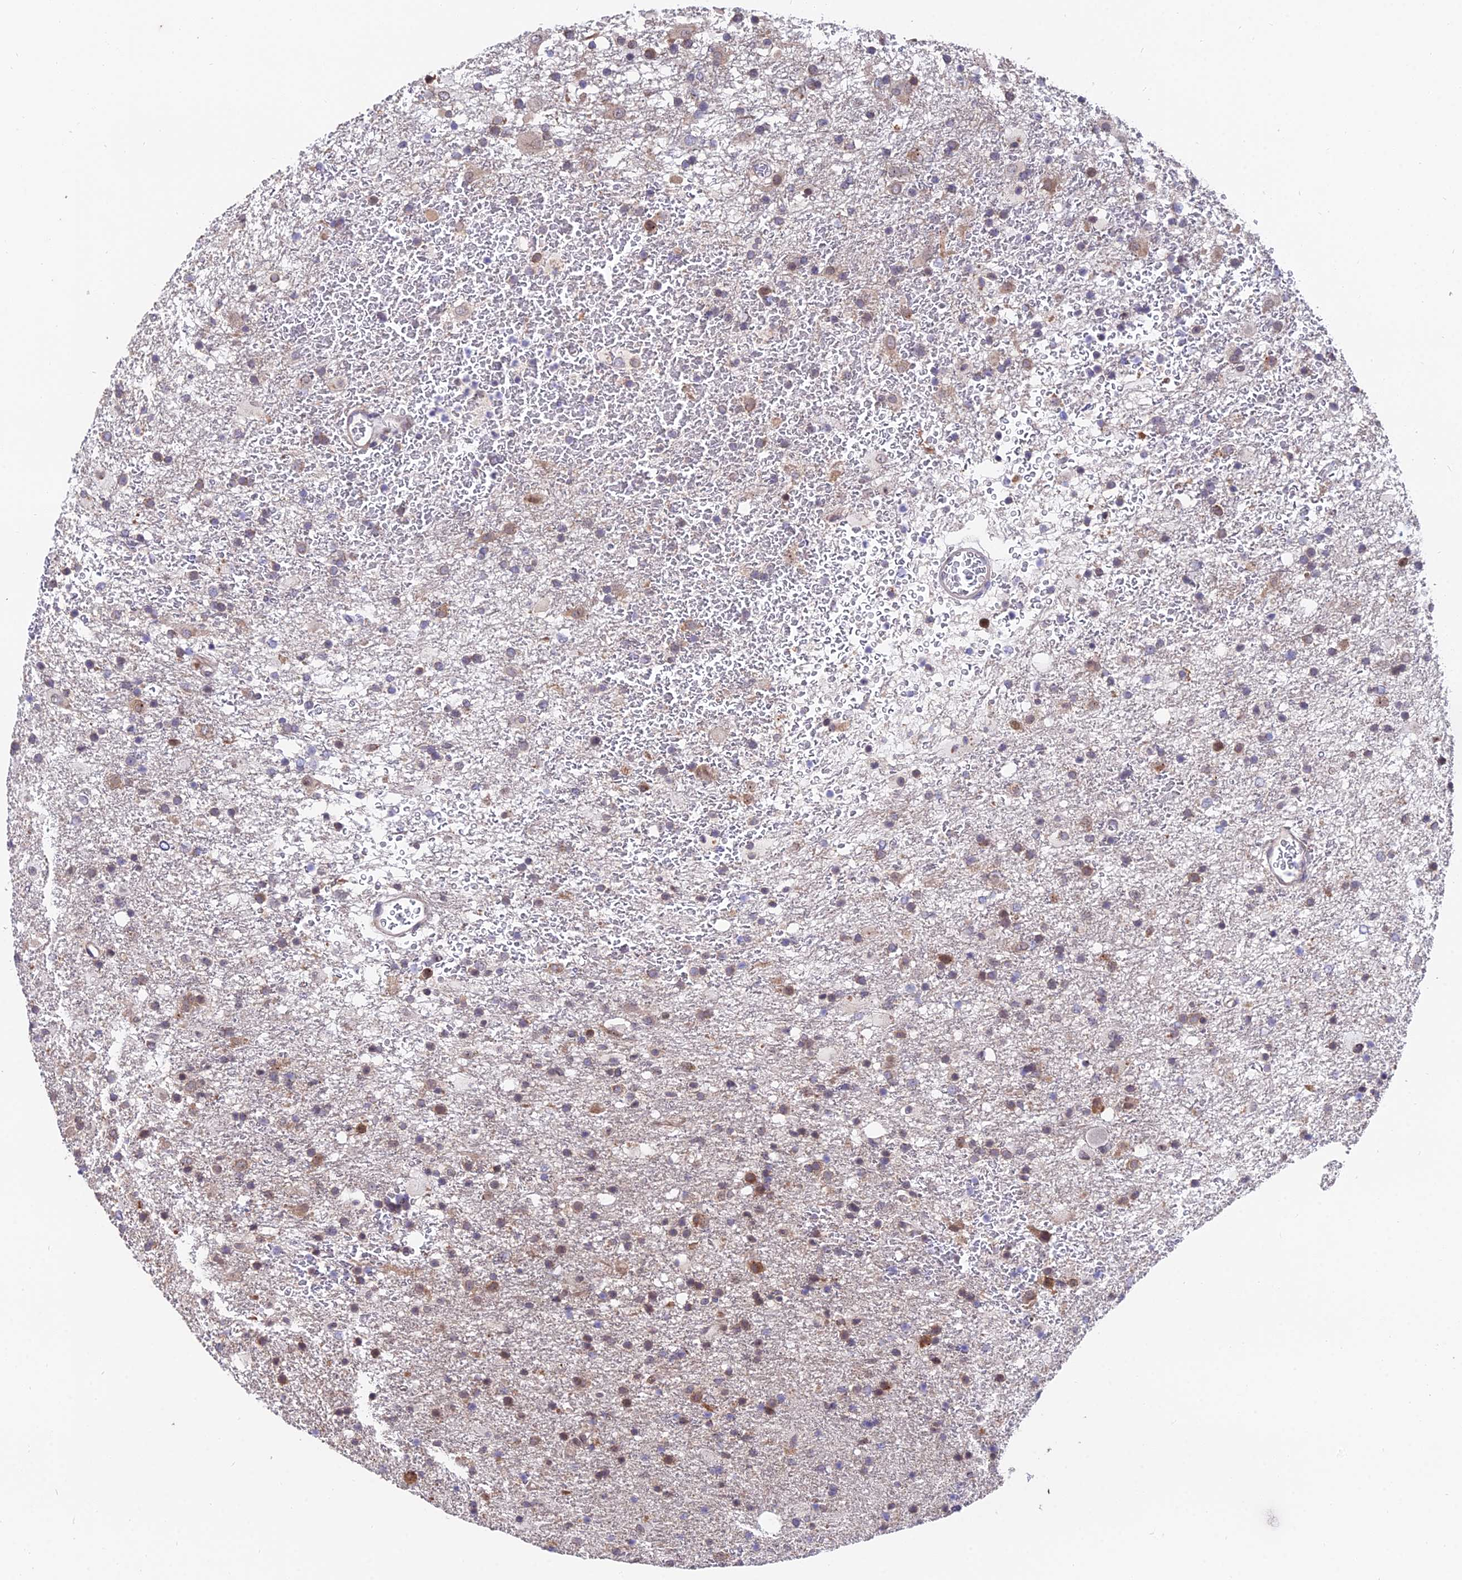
{"staining": {"intensity": "moderate", "quantity": "<25%", "location": "cytoplasmic/membranous"}, "tissue": "glioma", "cell_type": "Tumor cells", "image_type": "cancer", "snomed": [{"axis": "morphology", "description": "Glioma, malignant, Low grade"}, {"axis": "topography", "description": "Brain"}], "caption": "A brown stain highlights moderate cytoplasmic/membranous staining of a protein in glioma tumor cells. (Brightfield microscopy of DAB IHC at high magnification).", "gene": "INPP4A", "patient": {"sex": "male", "age": 65}}